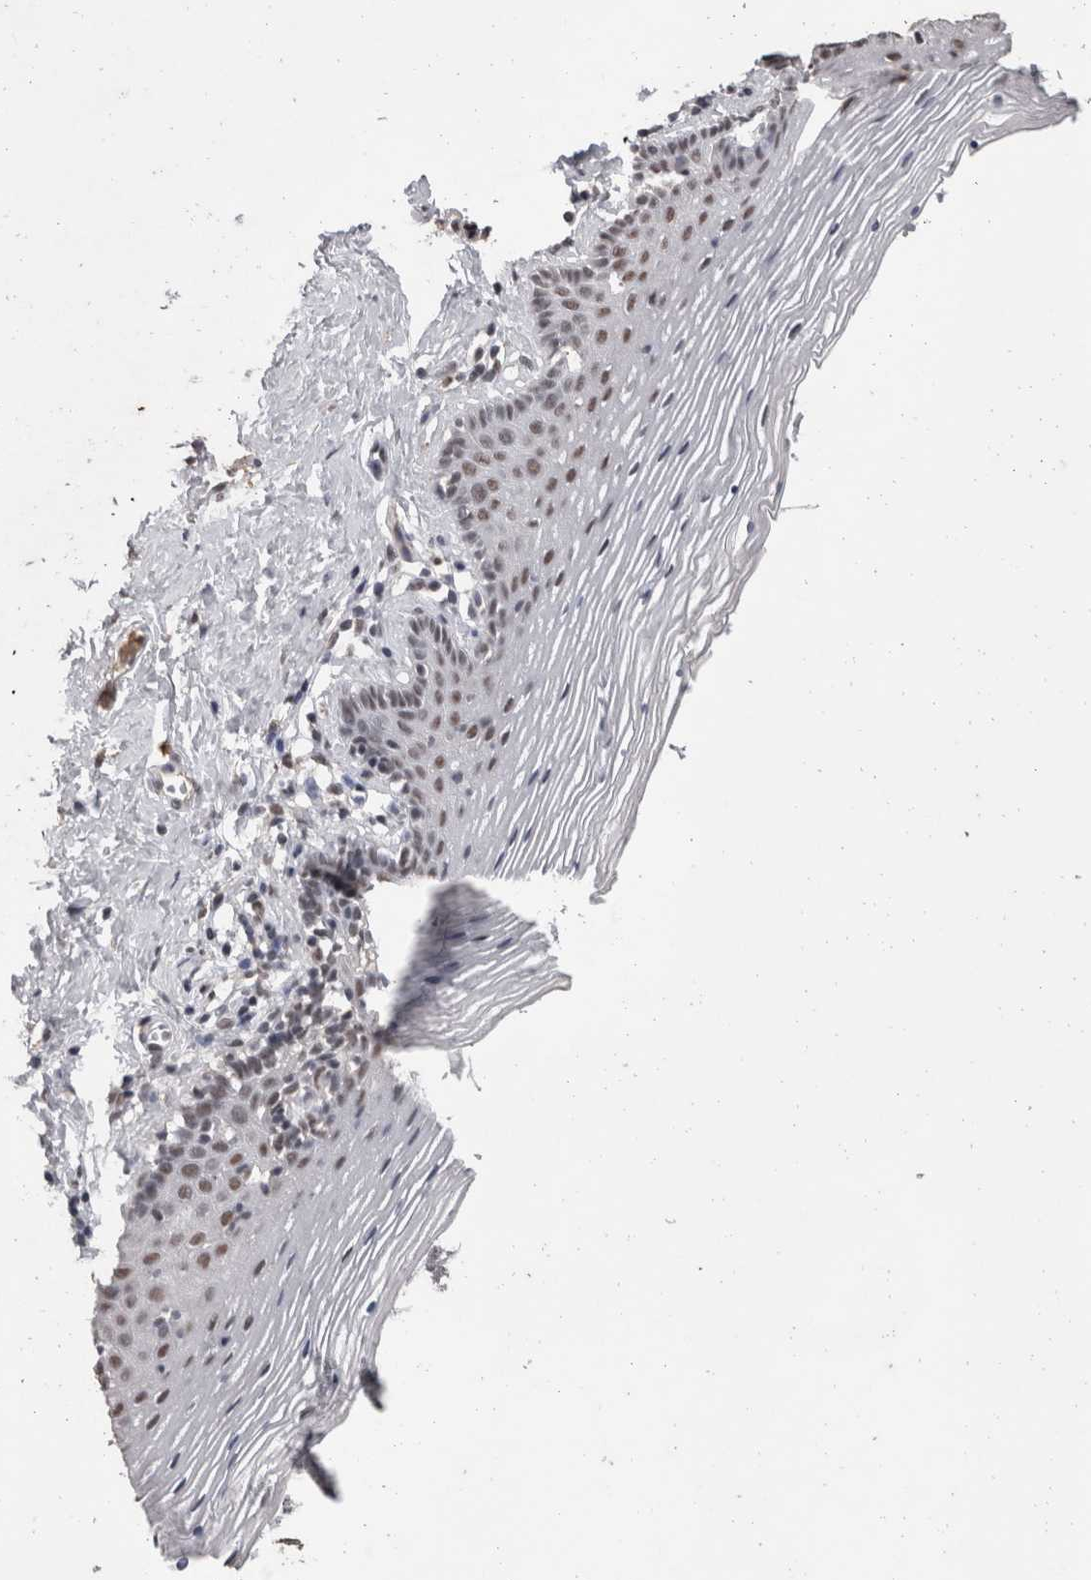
{"staining": {"intensity": "weak", "quantity": "25%-75%", "location": "nuclear"}, "tissue": "vagina", "cell_type": "Squamous epithelial cells", "image_type": "normal", "snomed": [{"axis": "morphology", "description": "Normal tissue, NOS"}, {"axis": "topography", "description": "Vagina"}], "caption": "Immunohistochemistry (IHC) histopathology image of unremarkable vagina: vagina stained using IHC shows low levels of weak protein expression localized specifically in the nuclear of squamous epithelial cells, appearing as a nuclear brown color.", "gene": "DDX17", "patient": {"sex": "female", "age": 32}}